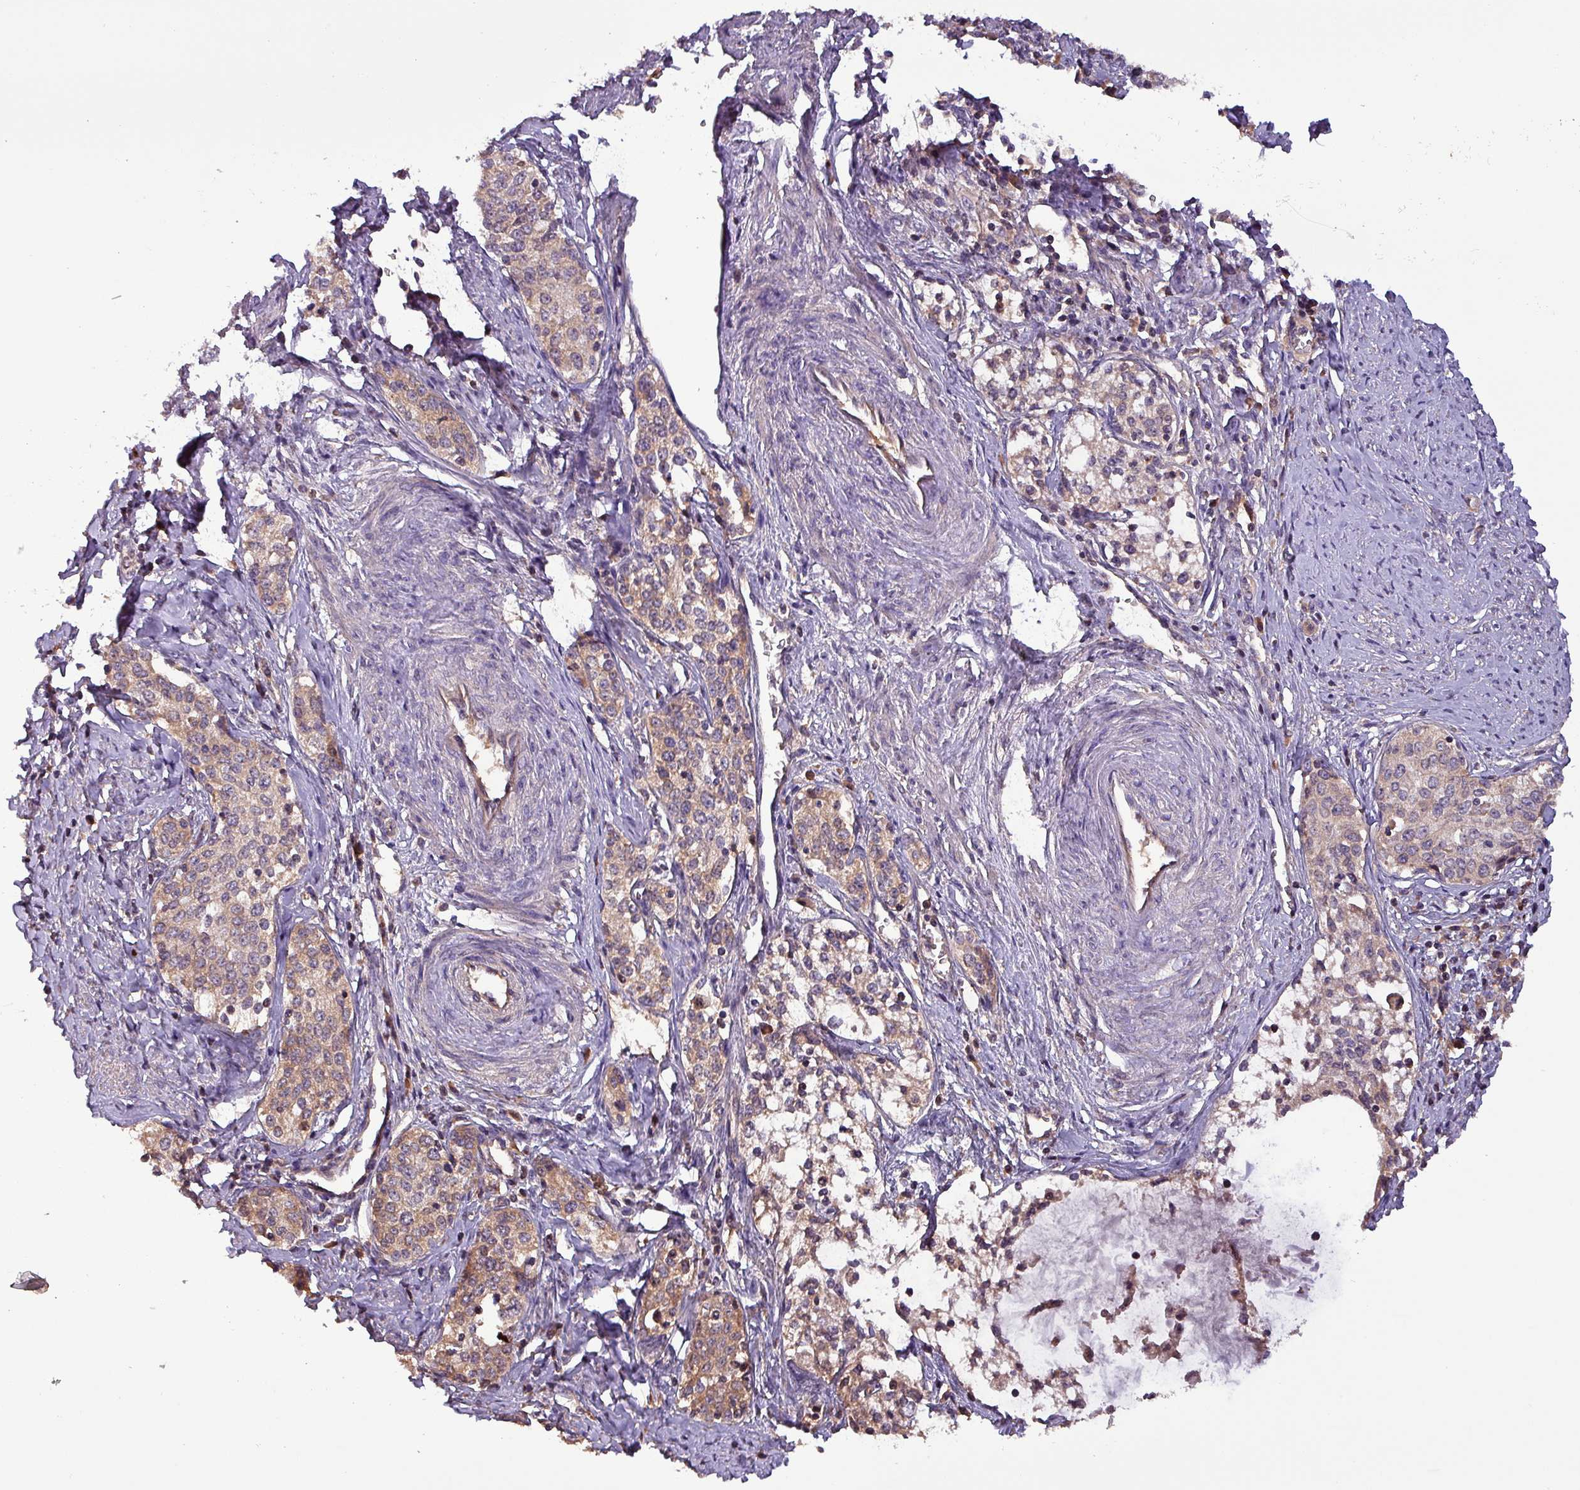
{"staining": {"intensity": "weak", "quantity": ">75%", "location": "cytoplasmic/membranous"}, "tissue": "cervical cancer", "cell_type": "Tumor cells", "image_type": "cancer", "snomed": [{"axis": "morphology", "description": "Squamous cell carcinoma, NOS"}, {"axis": "morphology", "description": "Adenocarcinoma, NOS"}, {"axis": "topography", "description": "Cervix"}], "caption": "Human adenocarcinoma (cervical) stained with a protein marker displays weak staining in tumor cells.", "gene": "PAFAH1B2", "patient": {"sex": "female", "age": 52}}